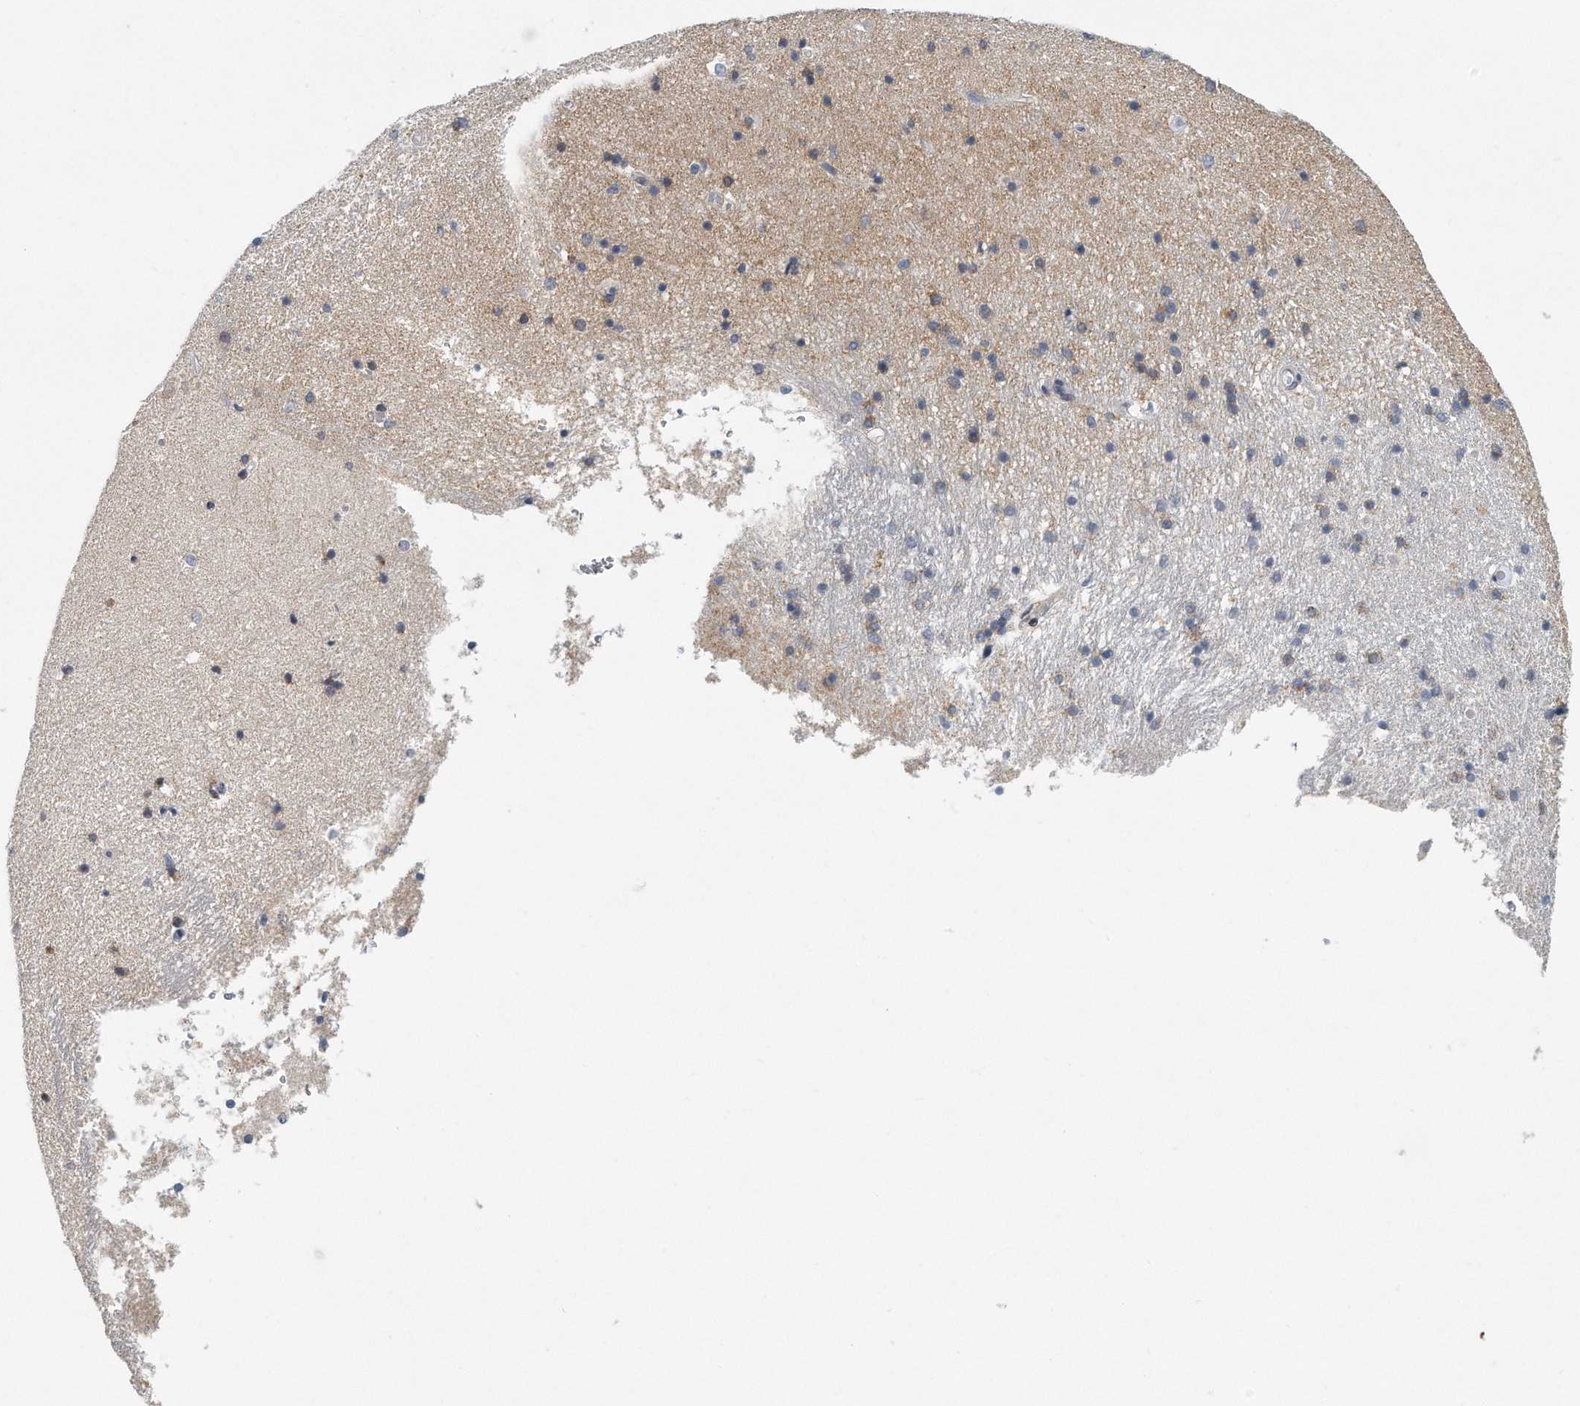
{"staining": {"intensity": "weak", "quantity": "<25%", "location": "cytoplasmic/membranous"}, "tissue": "hippocampus", "cell_type": "Glial cells", "image_type": "normal", "snomed": [{"axis": "morphology", "description": "Normal tissue, NOS"}, {"axis": "topography", "description": "Hippocampus"}], "caption": "Histopathology image shows no protein staining in glial cells of unremarkable hippocampus. (Brightfield microscopy of DAB immunohistochemistry (IHC) at high magnification).", "gene": "VLDLR", "patient": {"sex": "male", "age": 45}}